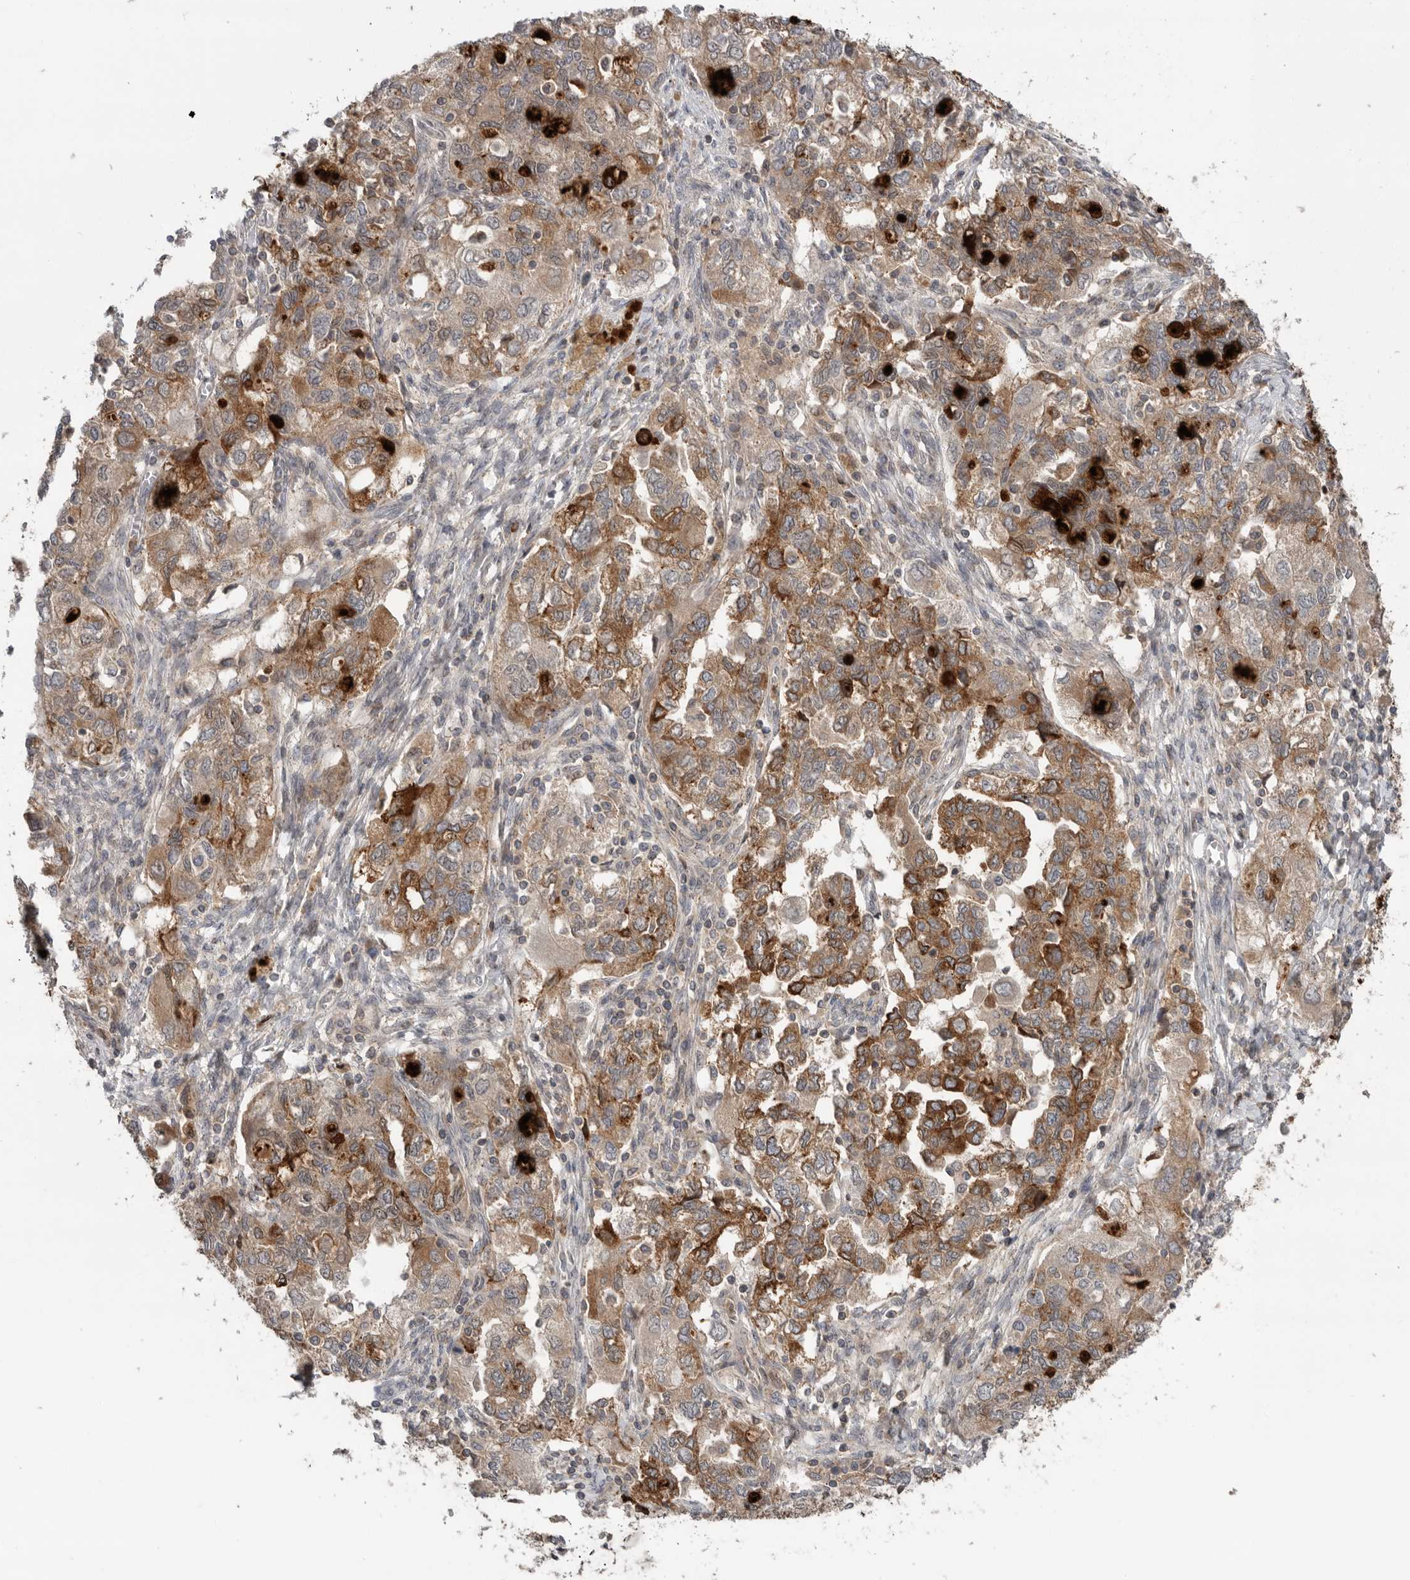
{"staining": {"intensity": "moderate", "quantity": "25%-75%", "location": "cytoplasmic/membranous"}, "tissue": "ovarian cancer", "cell_type": "Tumor cells", "image_type": "cancer", "snomed": [{"axis": "morphology", "description": "Carcinoma, NOS"}, {"axis": "morphology", "description": "Cystadenocarcinoma, serous, NOS"}, {"axis": "topography", "description": "Ovary"}], "caption": "An image showing moderate cytoplasmic/membranous staining in about 25%-75% of tumor cells in serous cystadenocarcinoma (ovarian), as visualized by brown immunohistochemical staining.", "gene": "KLK5", "patient": {"sex": "female", "age": 69}}